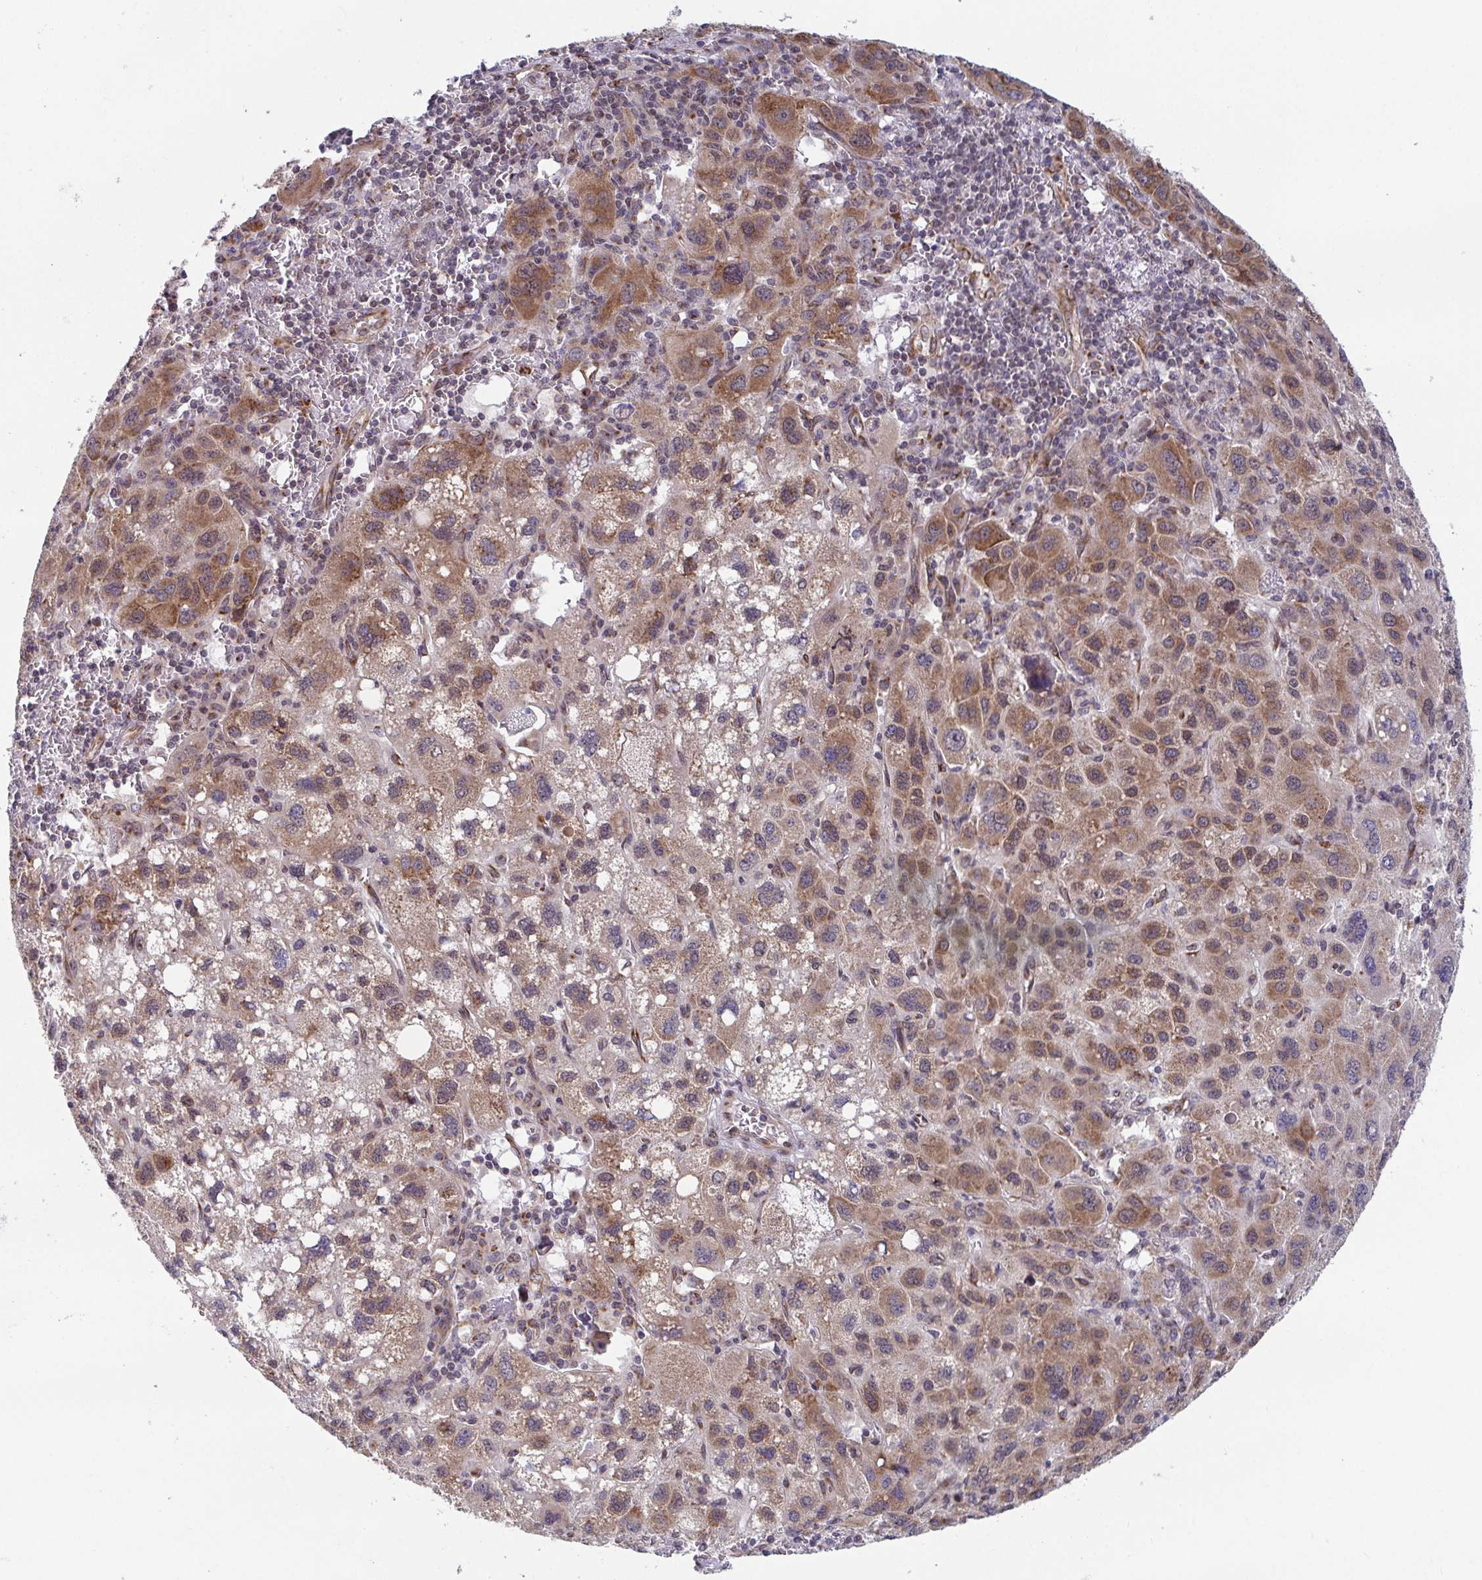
{"staining": {"intensity": "moderate", "quantity": ">75%", "location": "cytoplasmic/membranous"}, "tissue": "liver cancer", "cell_type": "Tumor cells", "image_type": "cancer", "snomed": [{"axis": "morphology", "description": "Carcinoma, Hepatocellular, NOS"}, {"axis": "topography", "description": "Liver"}], "caption": "Human liver cancer stained with a protein marker shows moderate staining in tumor cells.", "gene": "ATP5MJ", "patient": {"sex": "female", "age": 77}}